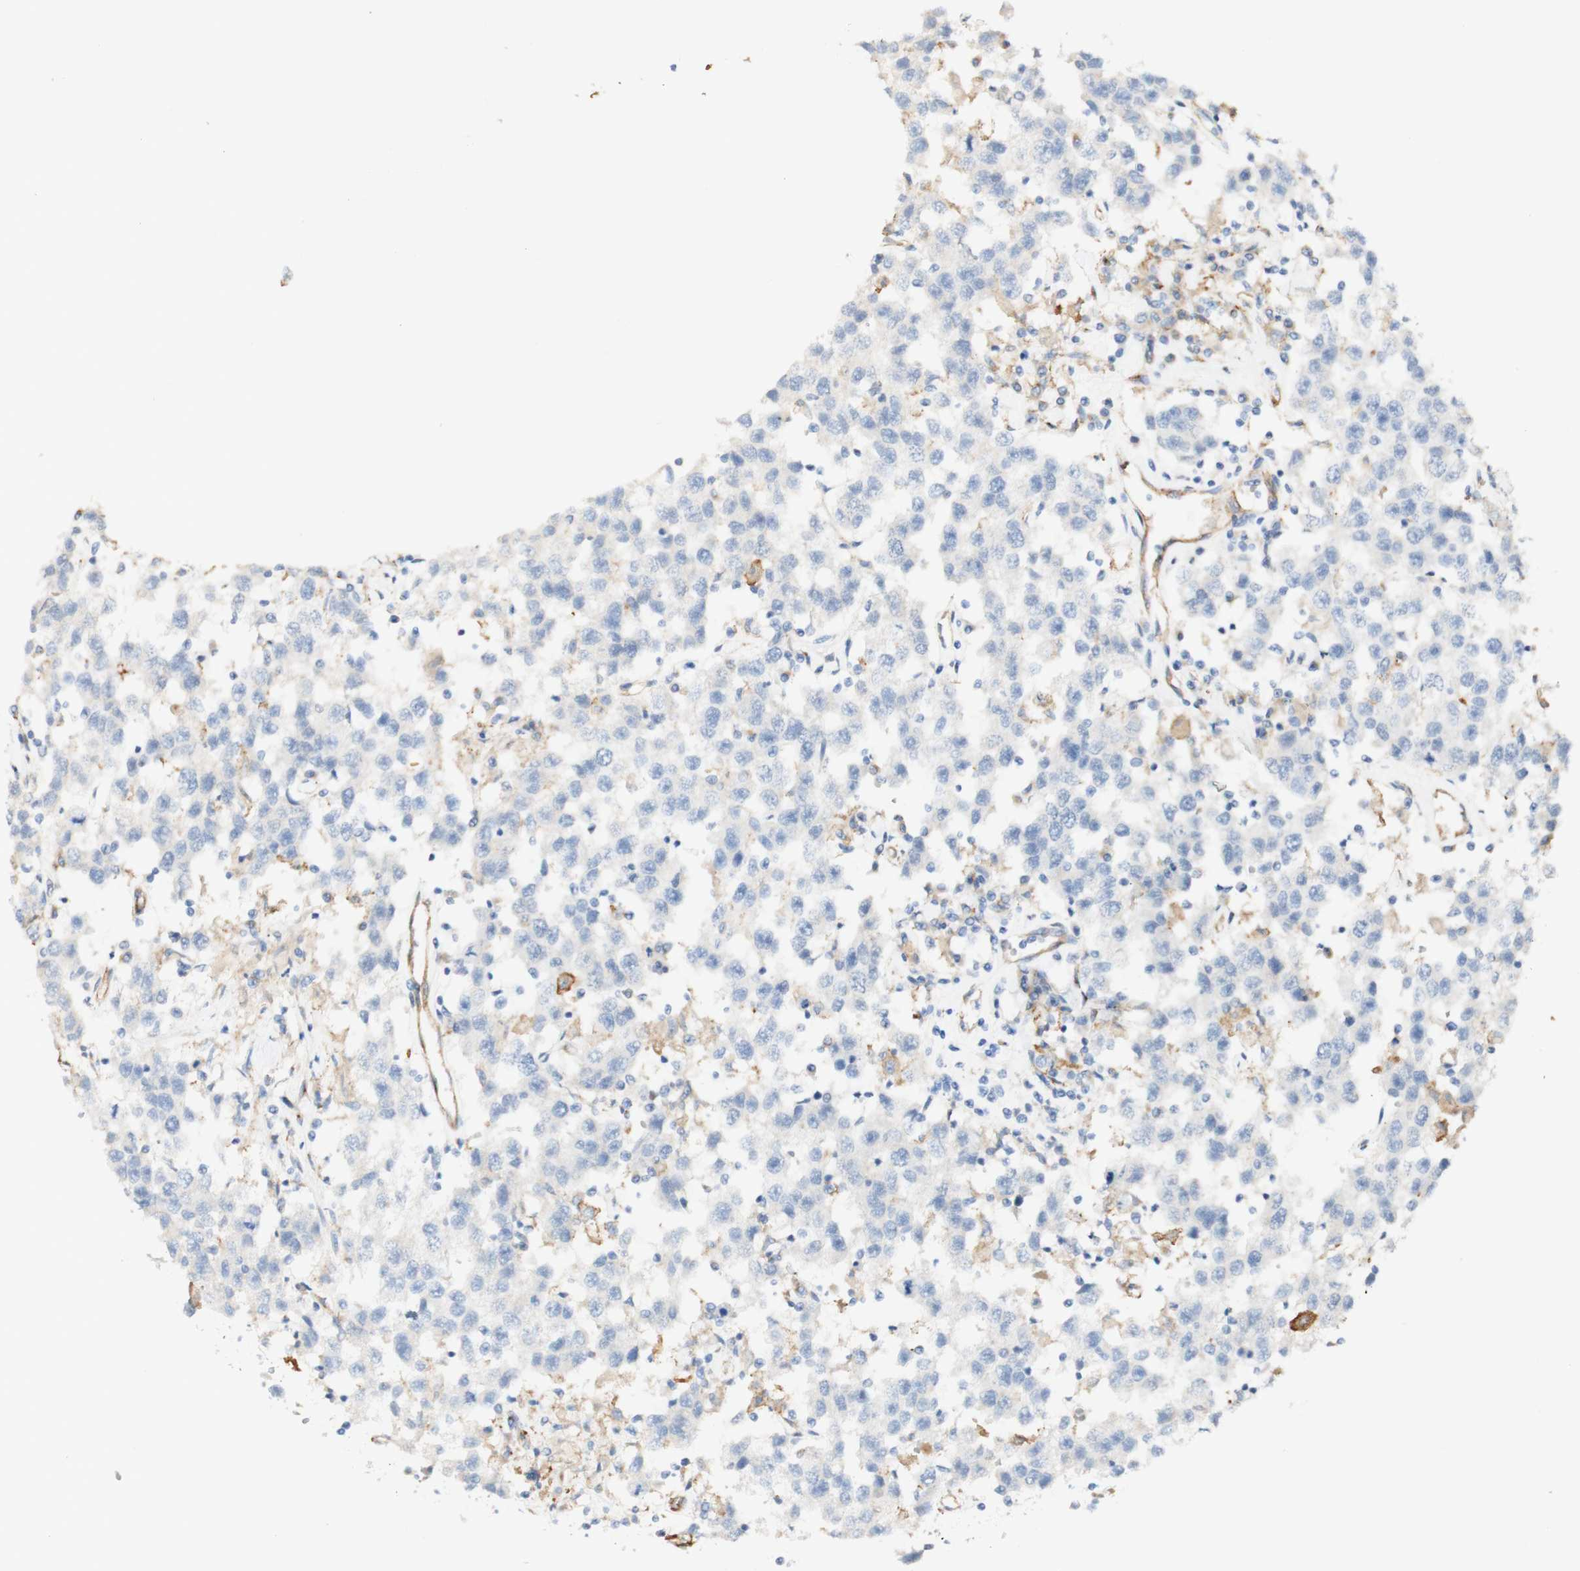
{"staining": {"intensity": "negative", "quantity": "none", "location": "none"}, "tissue": "testis cancer", "cell_type": "Tumor cells", "image_type": "cancer", "snomed": [{"axis": "morphology", "description": "Seminoma, NOS"}, {"axis": "topography", "description": "Testis"}], "caption": "DAB immunohistochemical staining of human testis cancer demonstrates no significant expression in tumor cells.", "gene": "FCGRT", "patient": {"sex": "male", "age": 41}}